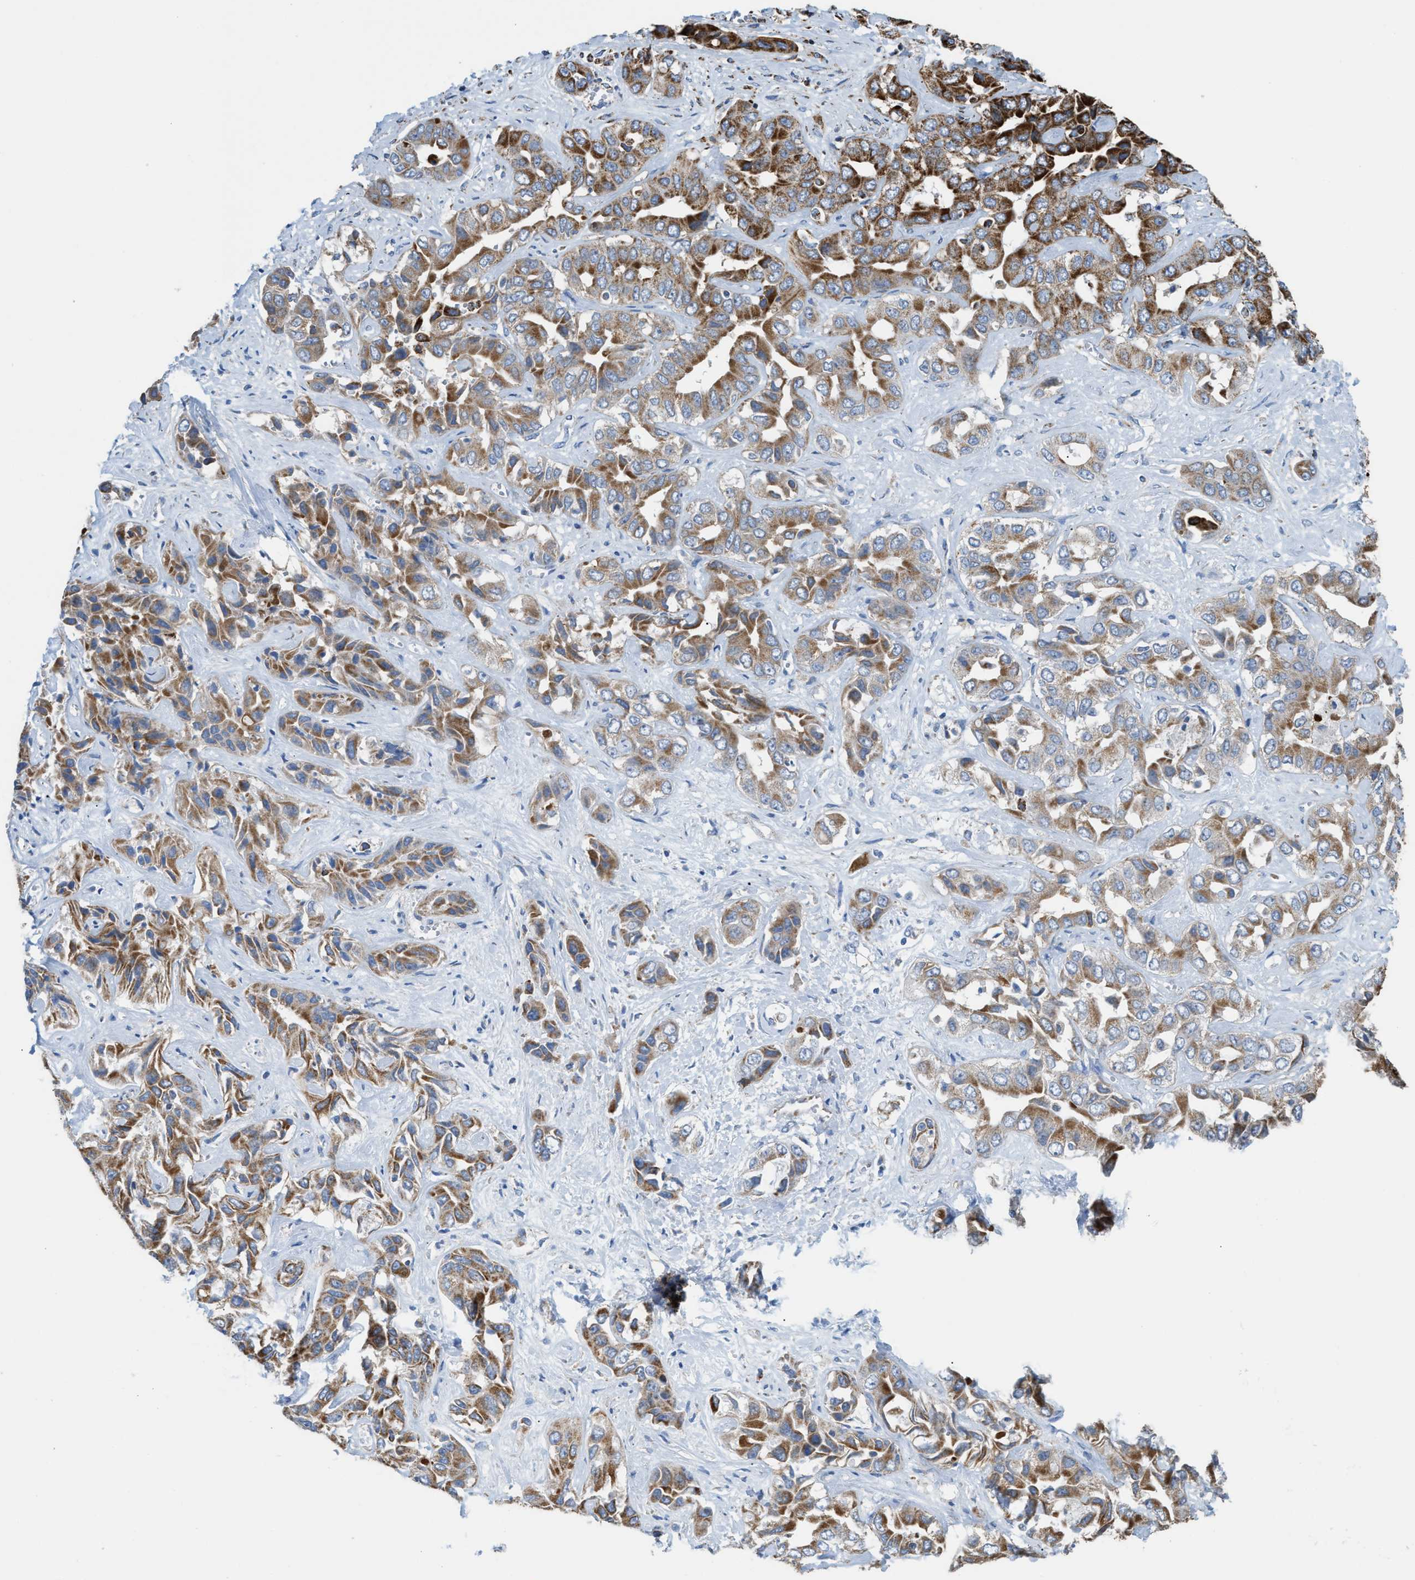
{"staining": {"intensity": "strong", "quantity": "25%-75%", "location": "cytoplasmic/membranous"}, "tissue": "liver cancer", "cell_type": "Tumor cells", "image_type": "cancer", "snomed": [{"axis": "morphology", "description": "Cholangiocarcinoma"}, {"axis": "topography", "description": "Liver"}], "caption": "Liver cancer (cholangiocarcinoma) stained for a protein reveals strong cytoplasmic/membranous positivity in tumor cells.", "gene": "ECHS1", "patient": {"sex": "female", "age": 52}}